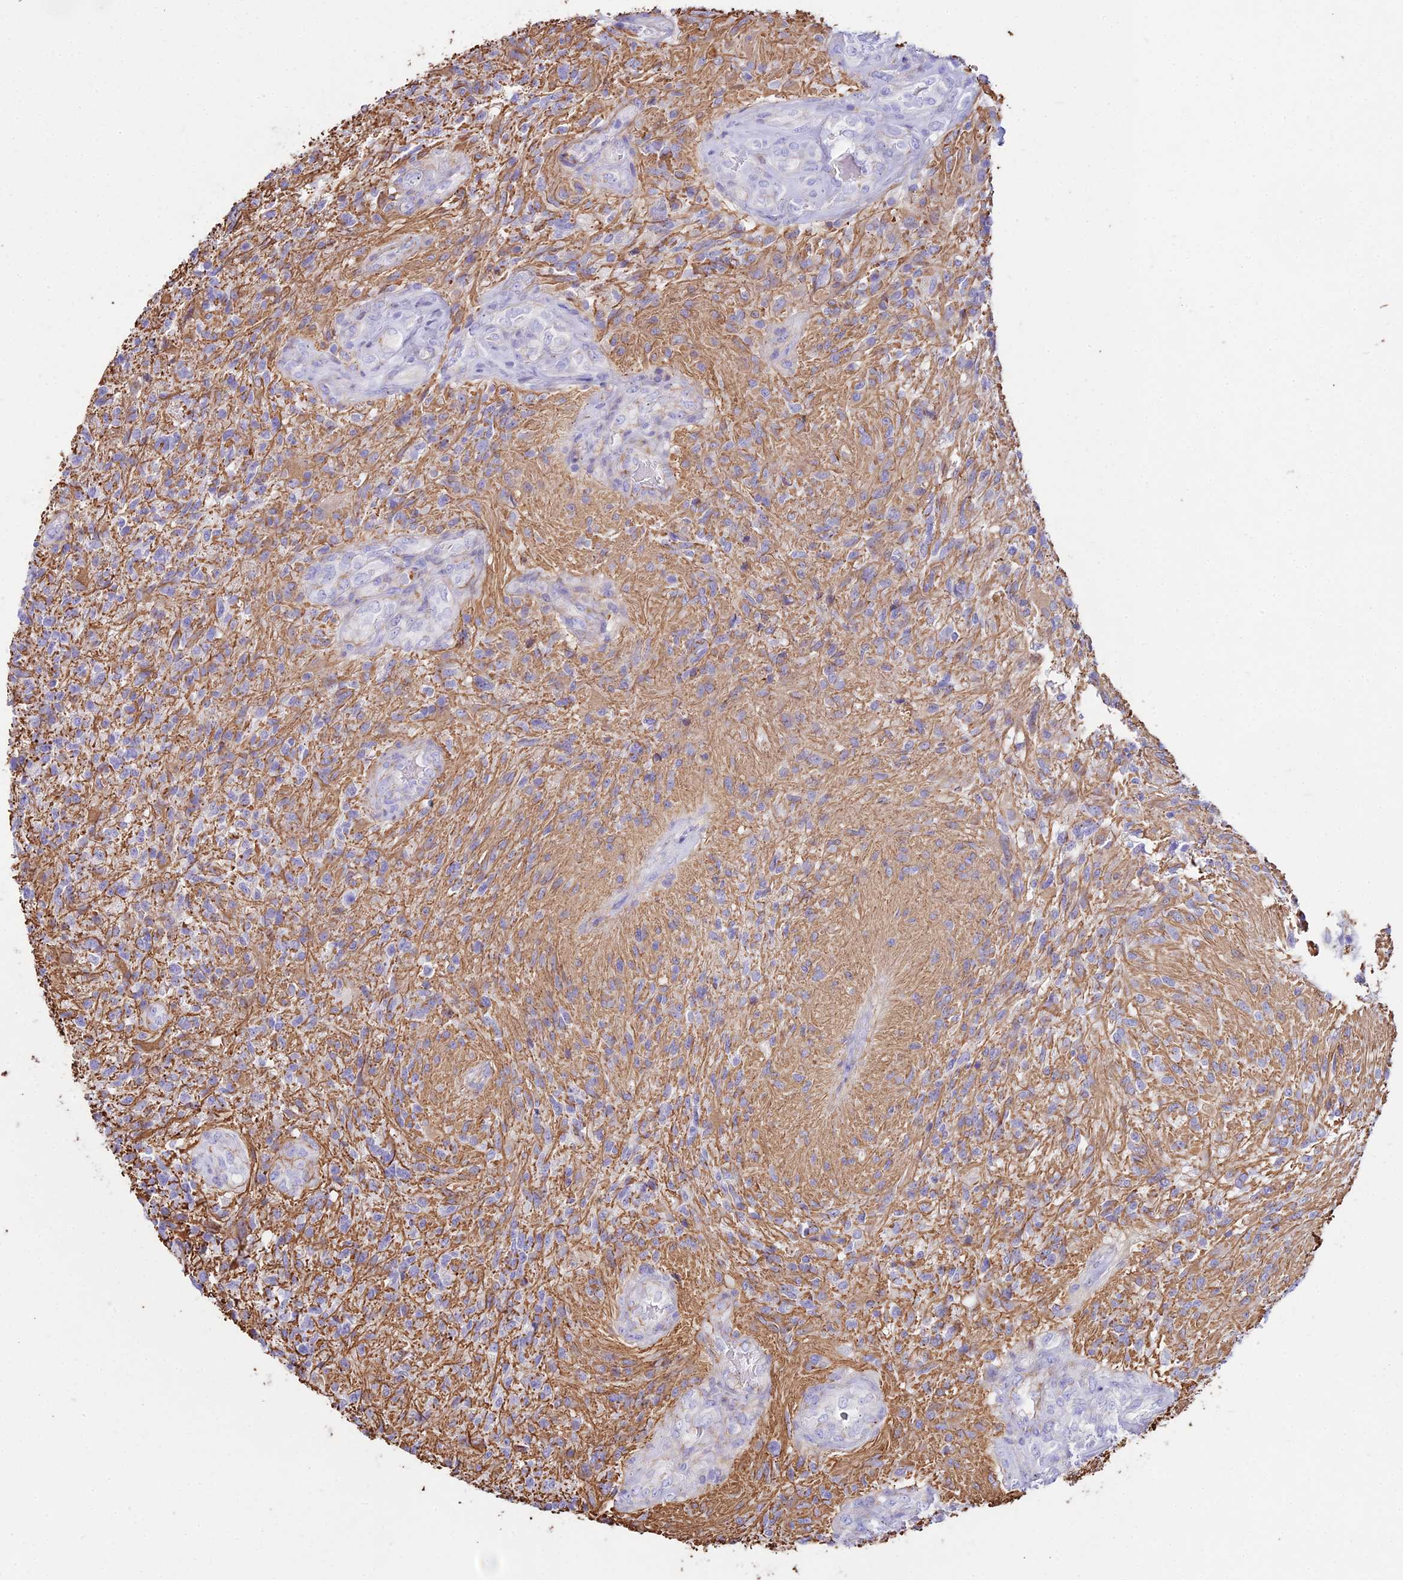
{"staining": {"intensity": "weak", "quantity": "<25%", "location": "cytoplasmic/membranous"}, "tissue": "glioma", "cell_type": "Tumor cells", "image_type": "cancer", "snomed": [{"axis": "morphology", "description": "Glioma, malignant, High grade"}, {"axis": "topography", "description": "Brain"}], "caption": "Tumor cells are negative for protein expression in human malignant glioma (high-grade).", "gene": "DLX1", "patient": {"sex": "male", "age": 56}}